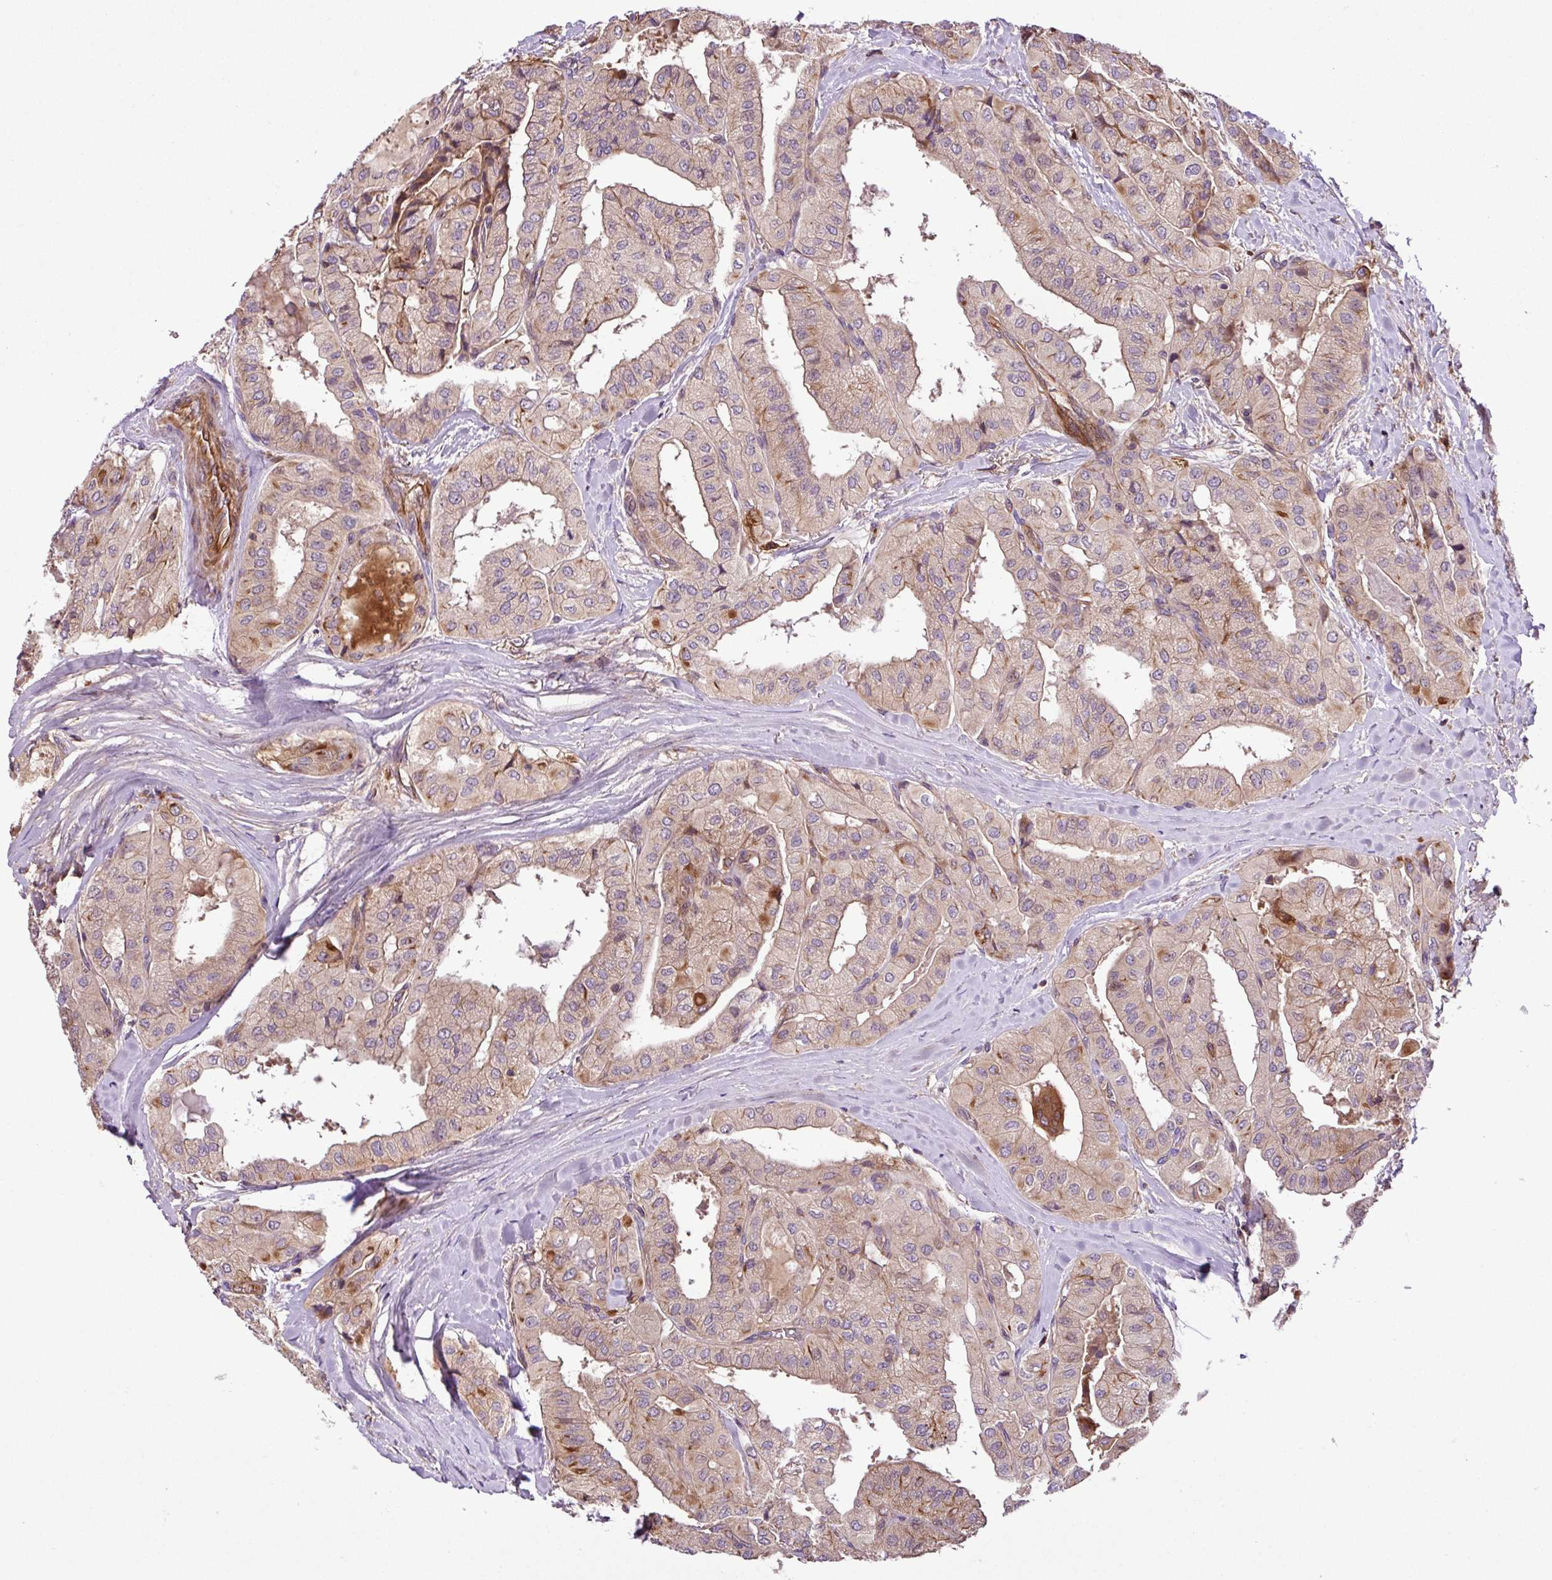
{"staining": {"intensity": "weak", "quantity": "25%-75%", "location": "cytoplasmic/membranous"}, "tissue": "thyroid cancer", "cell_type": "Tumor cells", "image_type": "cancer", "snomed": [{"axis": "morphology", "description": "Papillary adenocarcinoma, NOS"}, {"axis": "topography", "description": "Thyroid gland"}], "caption": "Immunohistochemistry of human thyroid papillary adenocarcinoma displays low levels of weak cytoplasmic/membranous staining in approximately 25%-75% of tumor cells.", "gene": "ZNF266", "patient": {"sex": "female", "age": 59}}